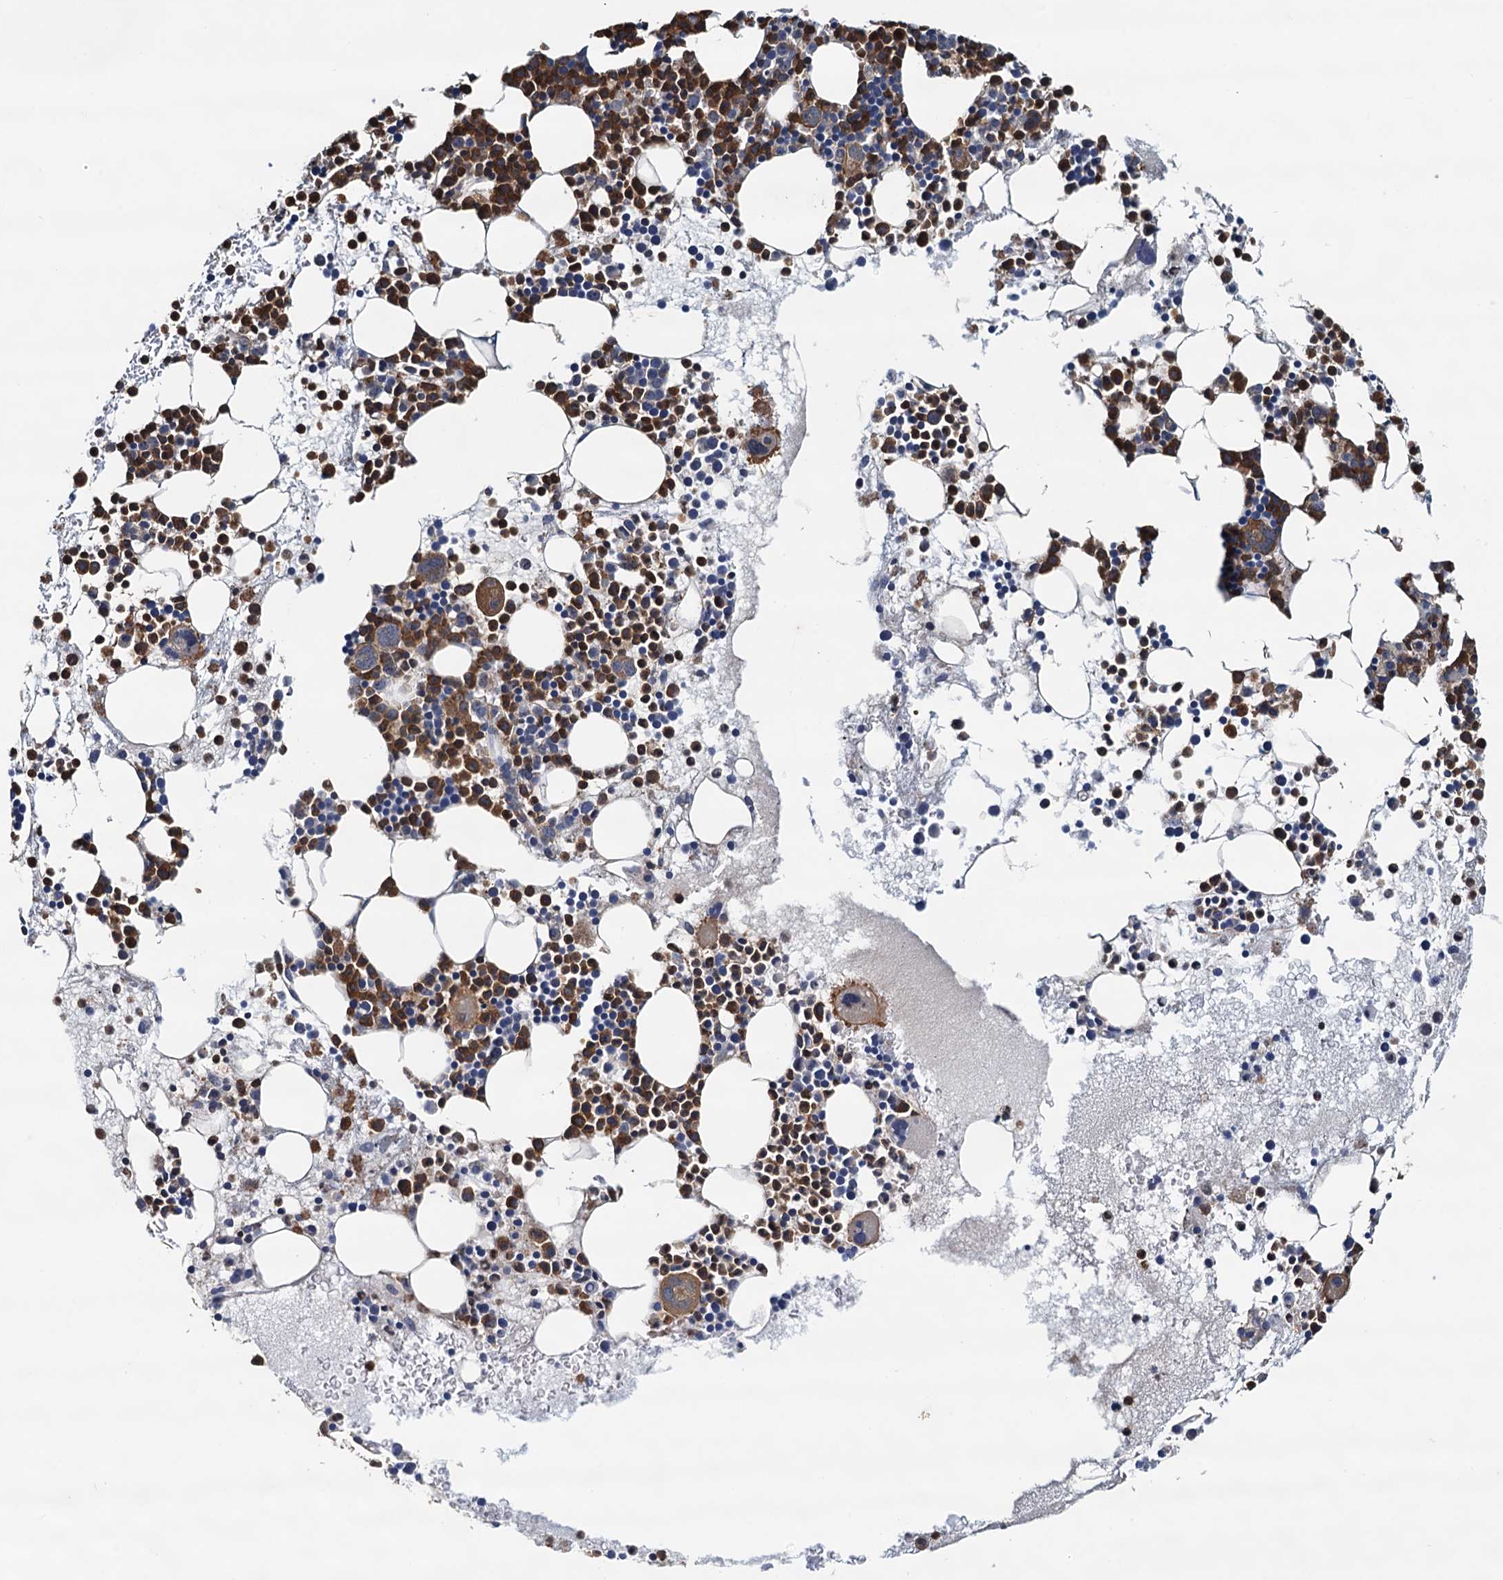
{"staining": {"intensity": "strong", "quantity": "25%-75%", "location": "cytoplasmic/membranous"}, "tissue": "bone marrow", "cell_type": "Hematopoietic cells", "image_type": "normal", "snomed": [{"axis": "morphology", "description": "Normal tissue, NOS"}, {"axis": "topography", "description": "Bone marrow"}], "caption": "The photomicrograph exhibits immunohistochemical staining of normal bone marrow. There is strong cytoplasmic/membranous staining is identified in about 25%-75% of hematopoietic cells.", "gene": "USP6NL", "patient": {"sex": "female", "age": 76}}